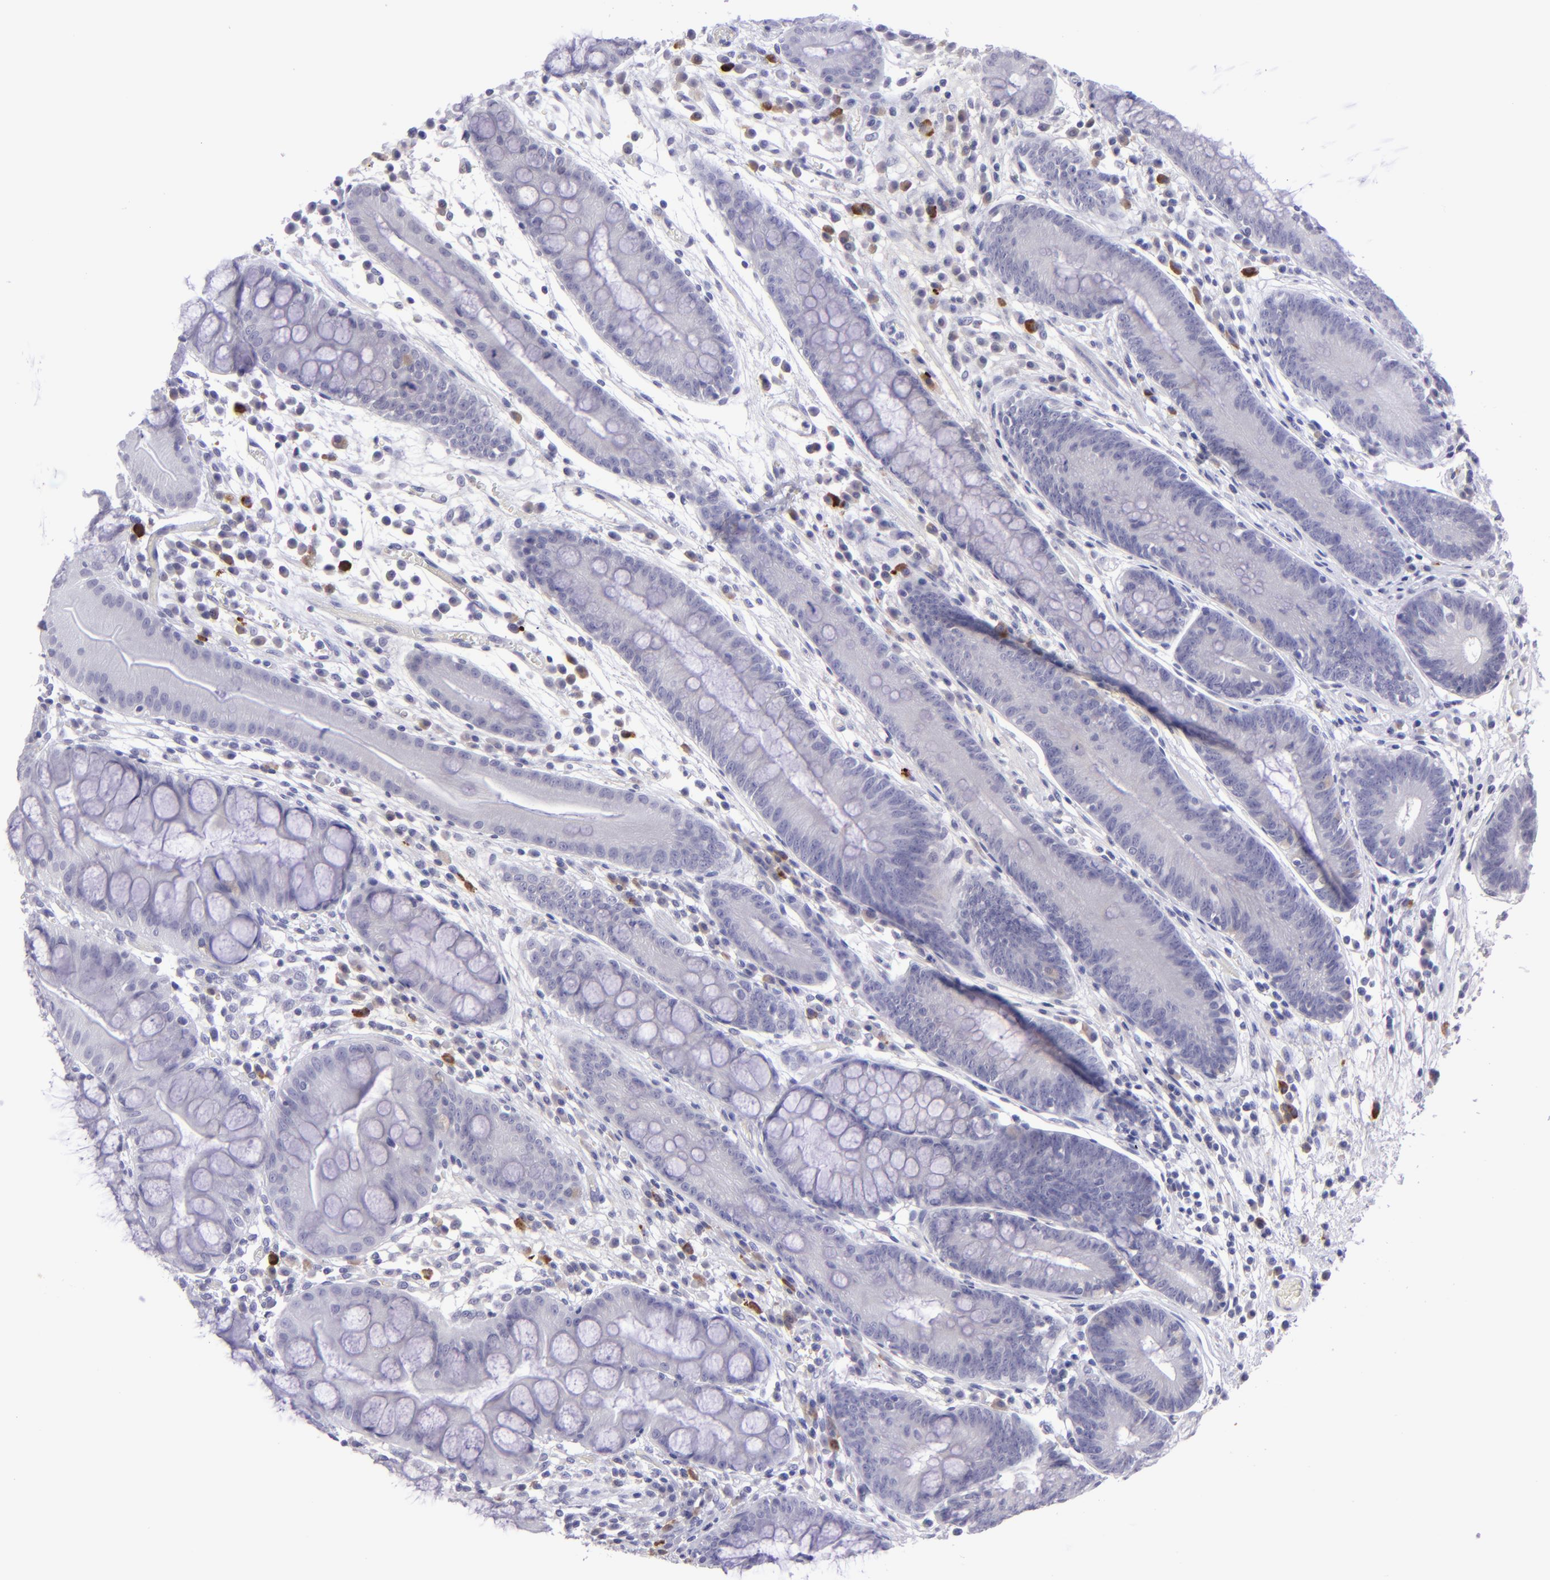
{"staining": {"intensity": "negative", "quantity": "none", "location": "none"}, "tissue": "stomach", "cell_type": "Glandular cells", "image_type": "normal", "snomed": [{"axis": "morphology", "description": "Normal tissue, NOS"}, {"axis": "morphology", "description": "Inflammation, NOS"}, {"axis": "topography", "description": "Stomach, lower"}], "caption": "This is a image of IHC staining of benign stomach, which shows no positivity in glandular cells.", "gene": "POU2F2", "patient": {"sex": "male", "age": 59}}